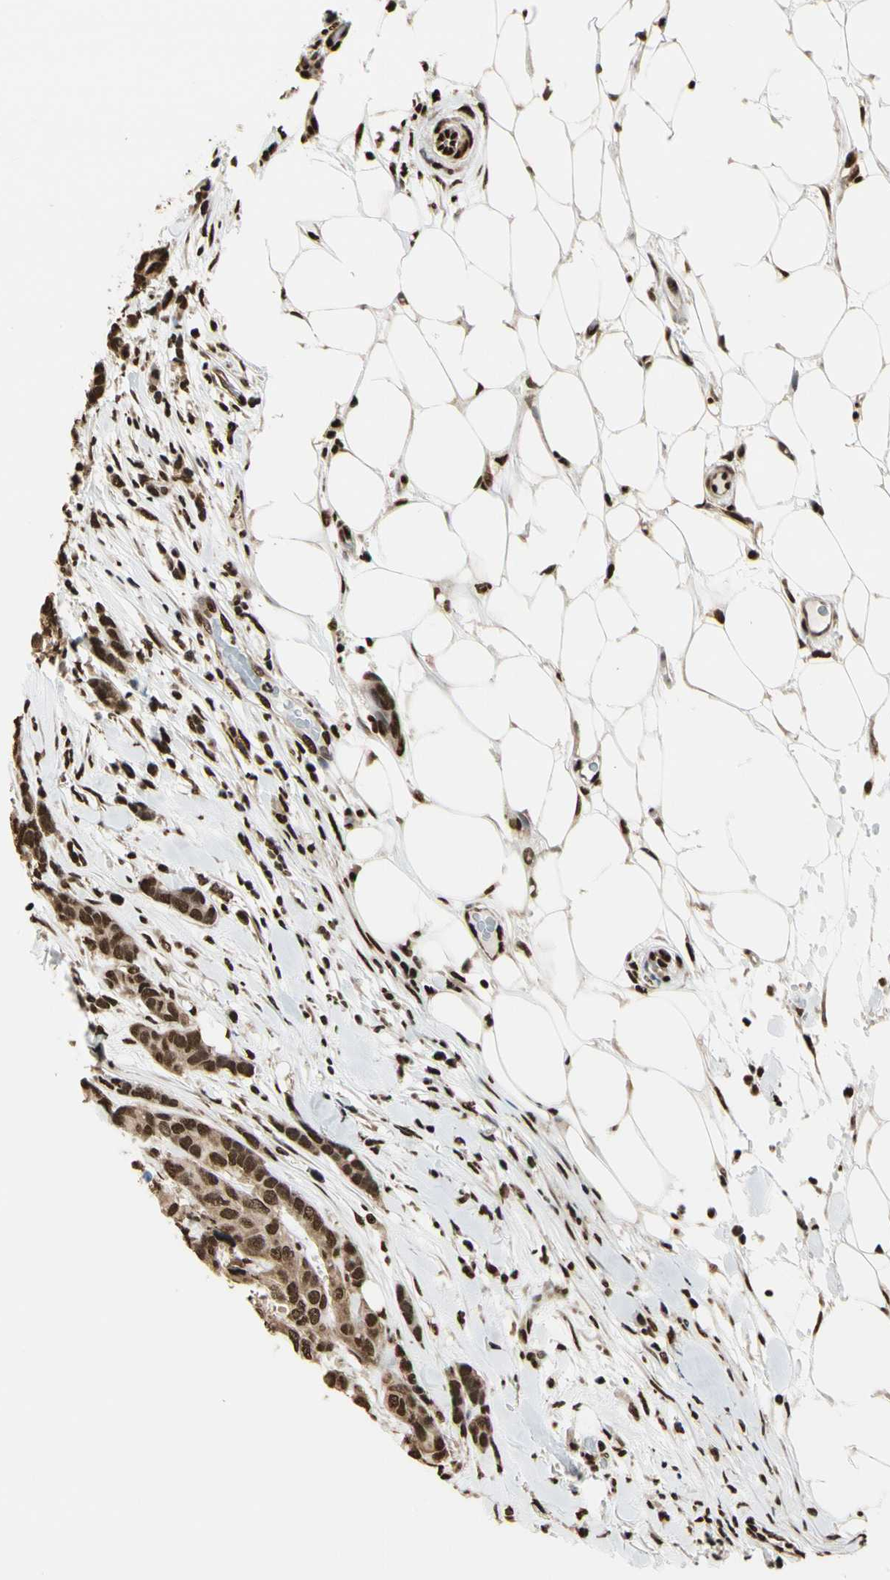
{"staining": {"intensity": "strong", "quantity": ">75%", "location": "cytoplasmic/membranous,nuclear"}, "tissue": "breast cancer", "cell_type": "Tumor cells", "image_type": "cancer", "snomed": [{"axis": "morphology", "description": "Duct carcinoma"}, {"axis": "topography", "description": "Breast"}], "caption": "Tumor cells reveal strong cytoplasmic/membranous and nuclear staining in about >75% of cells in breast infiltrating ductal carcinoma.", "gene": "HNRNPK", "patient": {"sex": "female", "age": 87}}